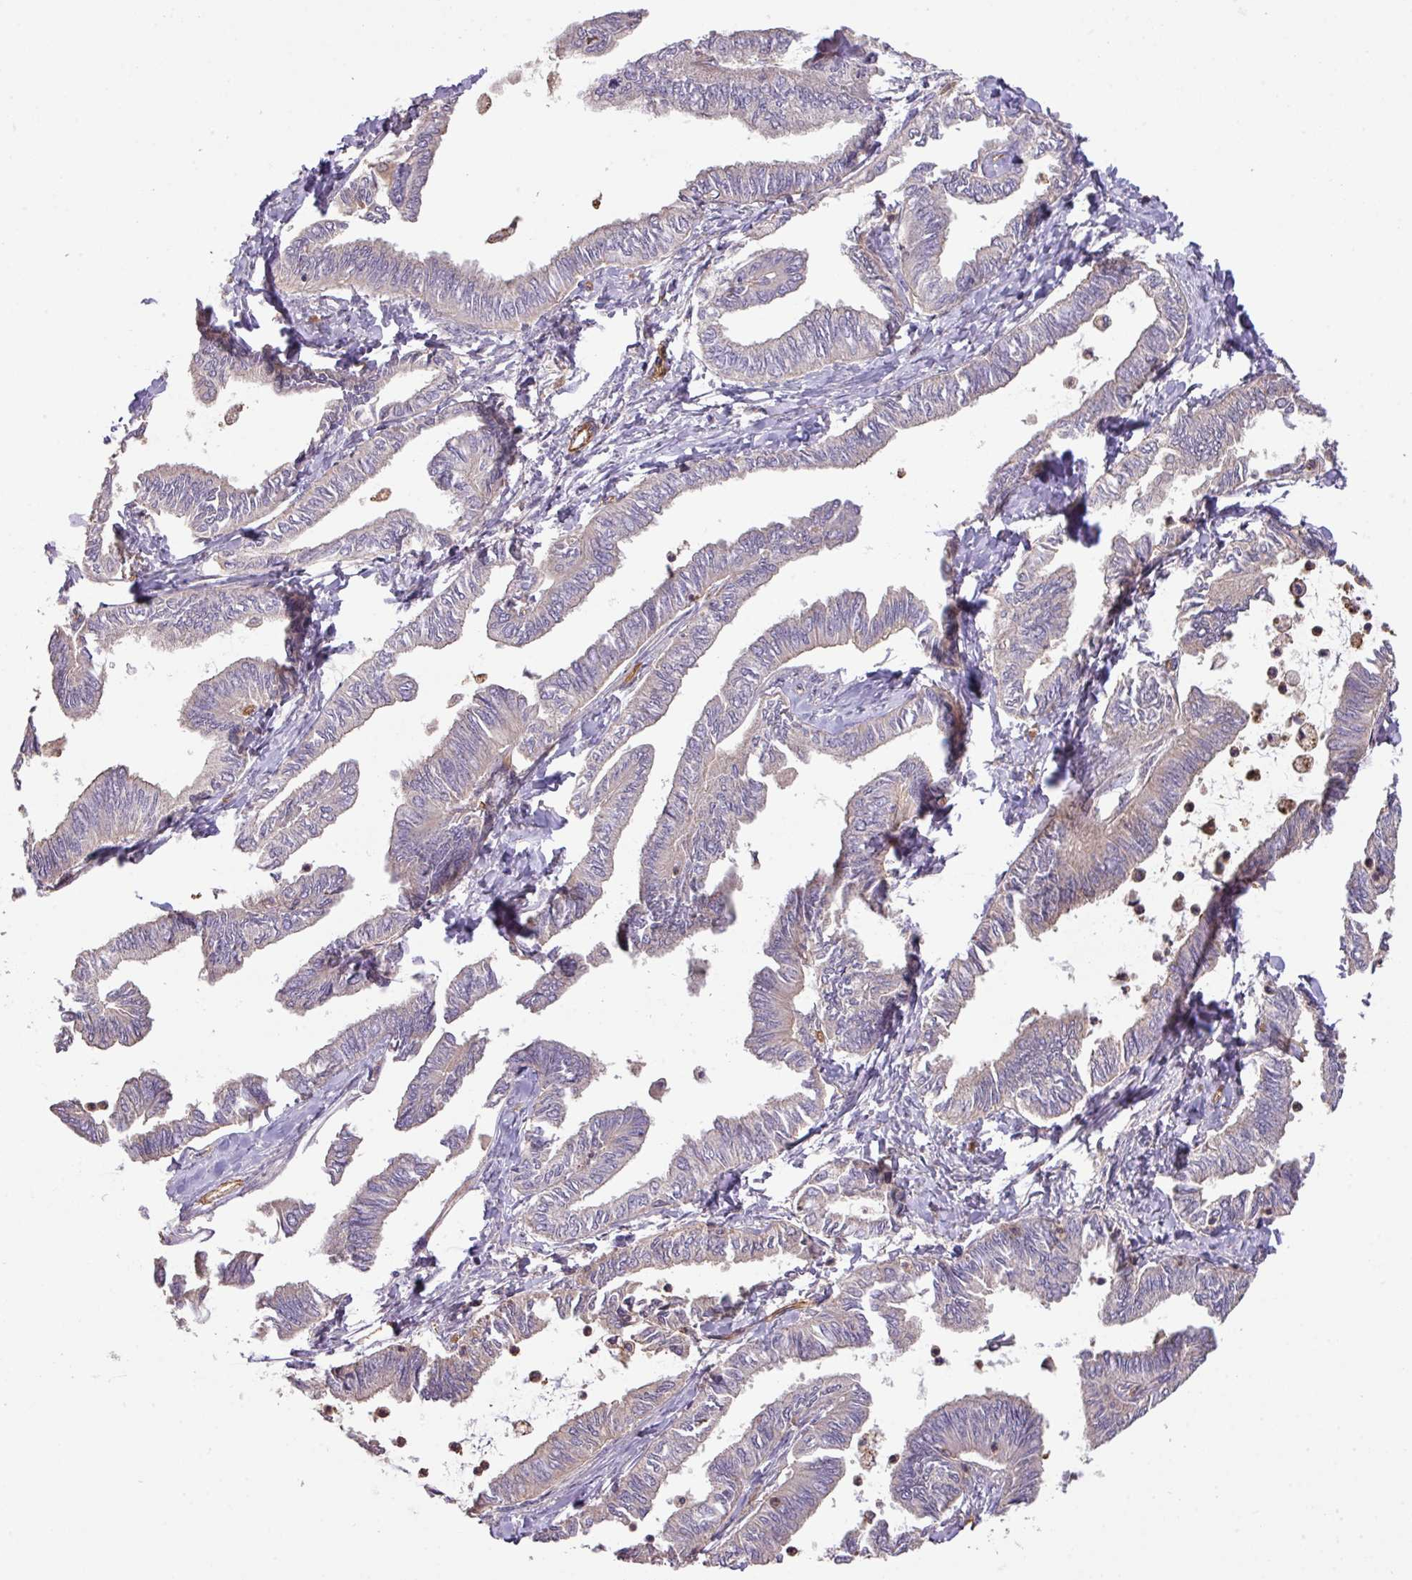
{"staining": {"intensity": "negative", "quantity": "none", "location": "none"}, "tissue": "ovarian cancer", "cell_type": "Tumor cells", "image_type": "cancer", "snomed": [{"axis": "morphology", "description": "Carcinoma, endometroid"}, {"axis": "topography", "description": "Ovary"}], "caption": "DAB immunohistochemical staining of human ovarian cancer displays no significant positivity in tumor cells.", "gene": "CALML4", "patient": {"sex": "female", "age": 70}}